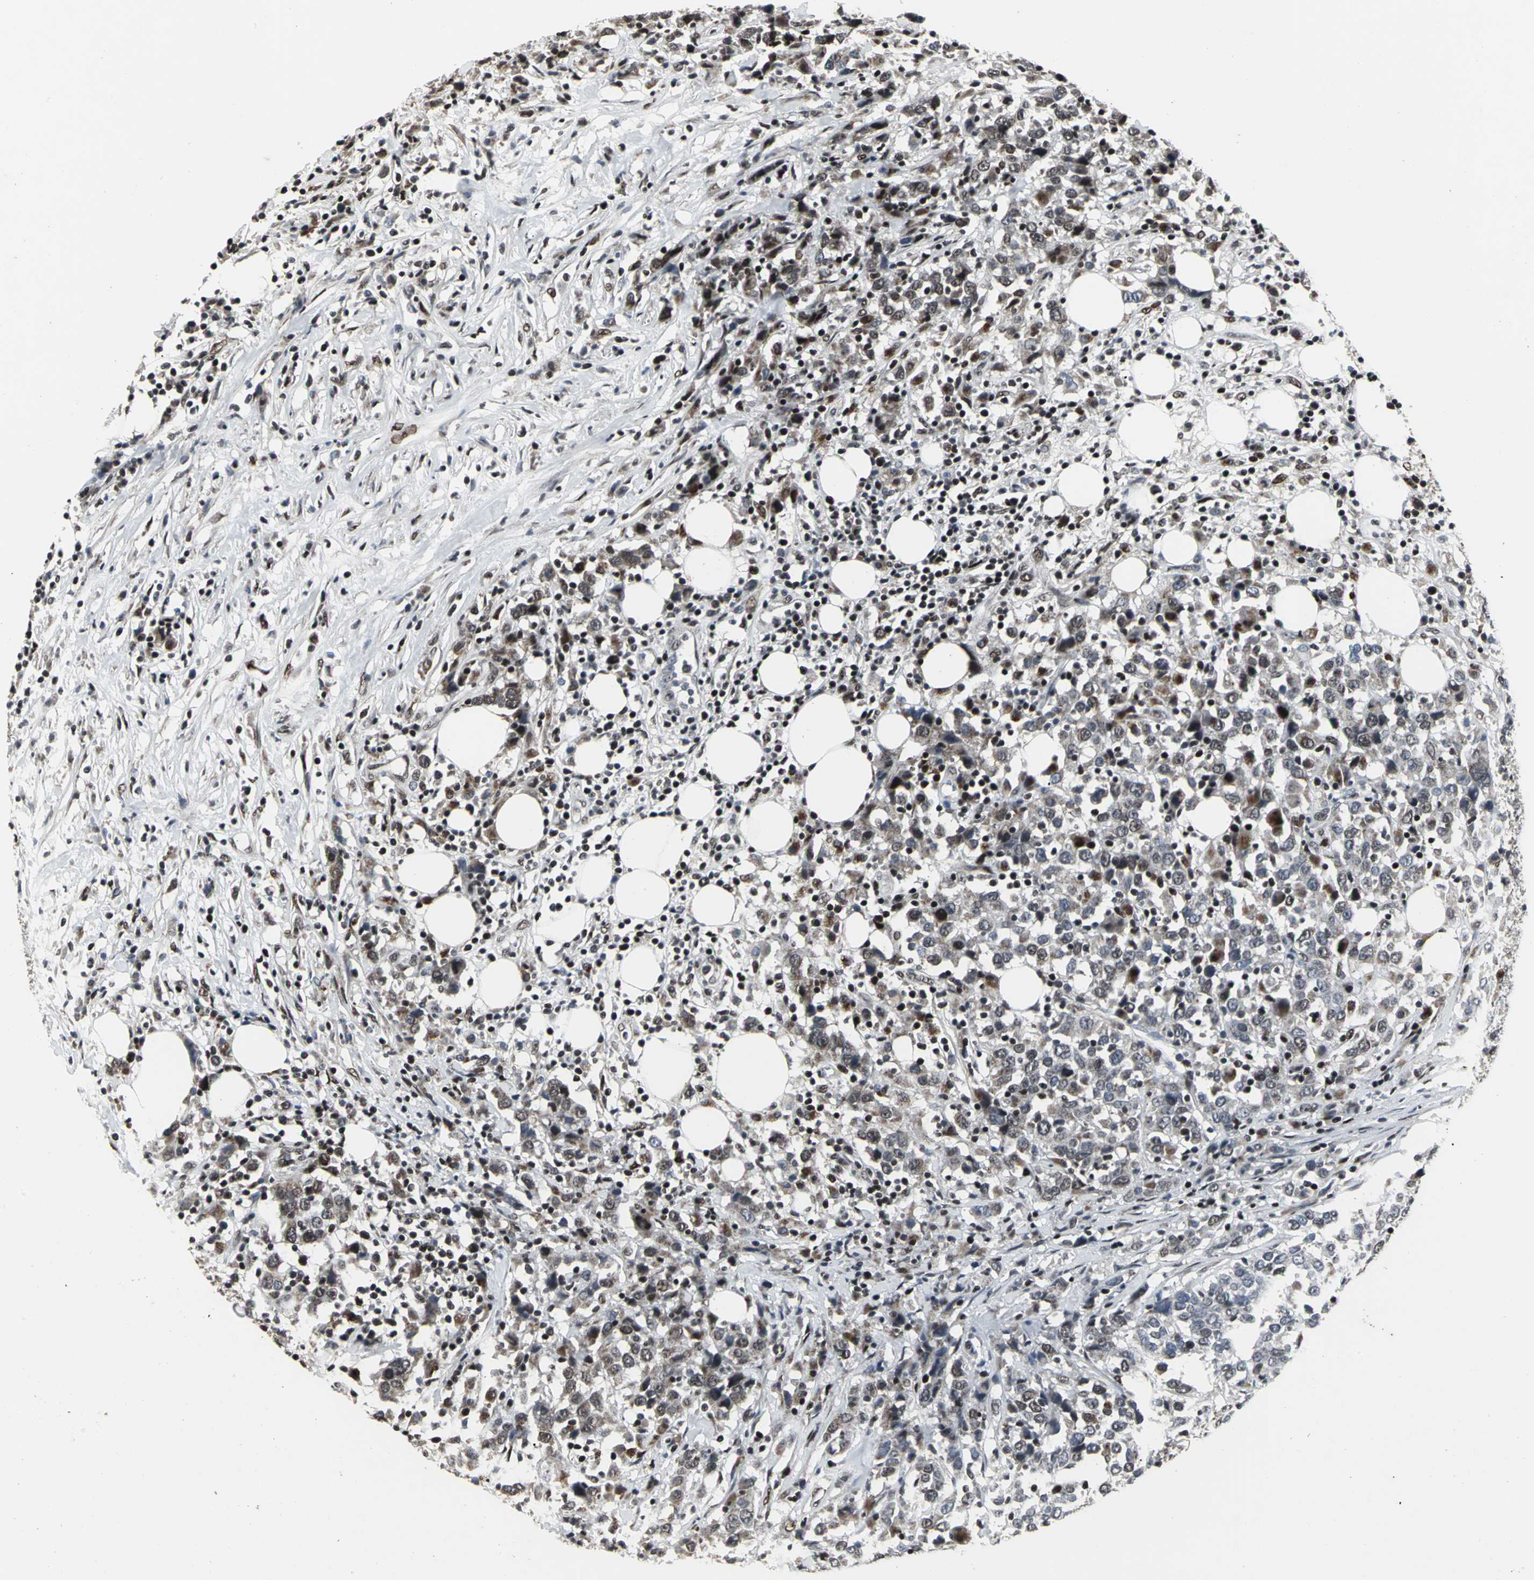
{"staining": {"intensity": "weak", "quantity": "25%-75%", "location": "cytoplasmic/membranous"}, "tissue": "urothelial cancer", "cell_type": "Tumor cells", "image_type": "cancer", "snomed": [{"axis": "morphology", "description": "Urothelial carcinoma, High grade"}, {"axis": "topography", "description": "Urinary bladder"}], "caption": "High-magnification brightfield microscopy of urothelial cancer stained with DAB (brown) and counterstained with hematoxylin (blue). tumor cells exhibit weak cytoplasmic/membranous expression is identified in about25%-75% of cells.", "gene": "SRF", "patient": {"sex": "male", "age": 61}}